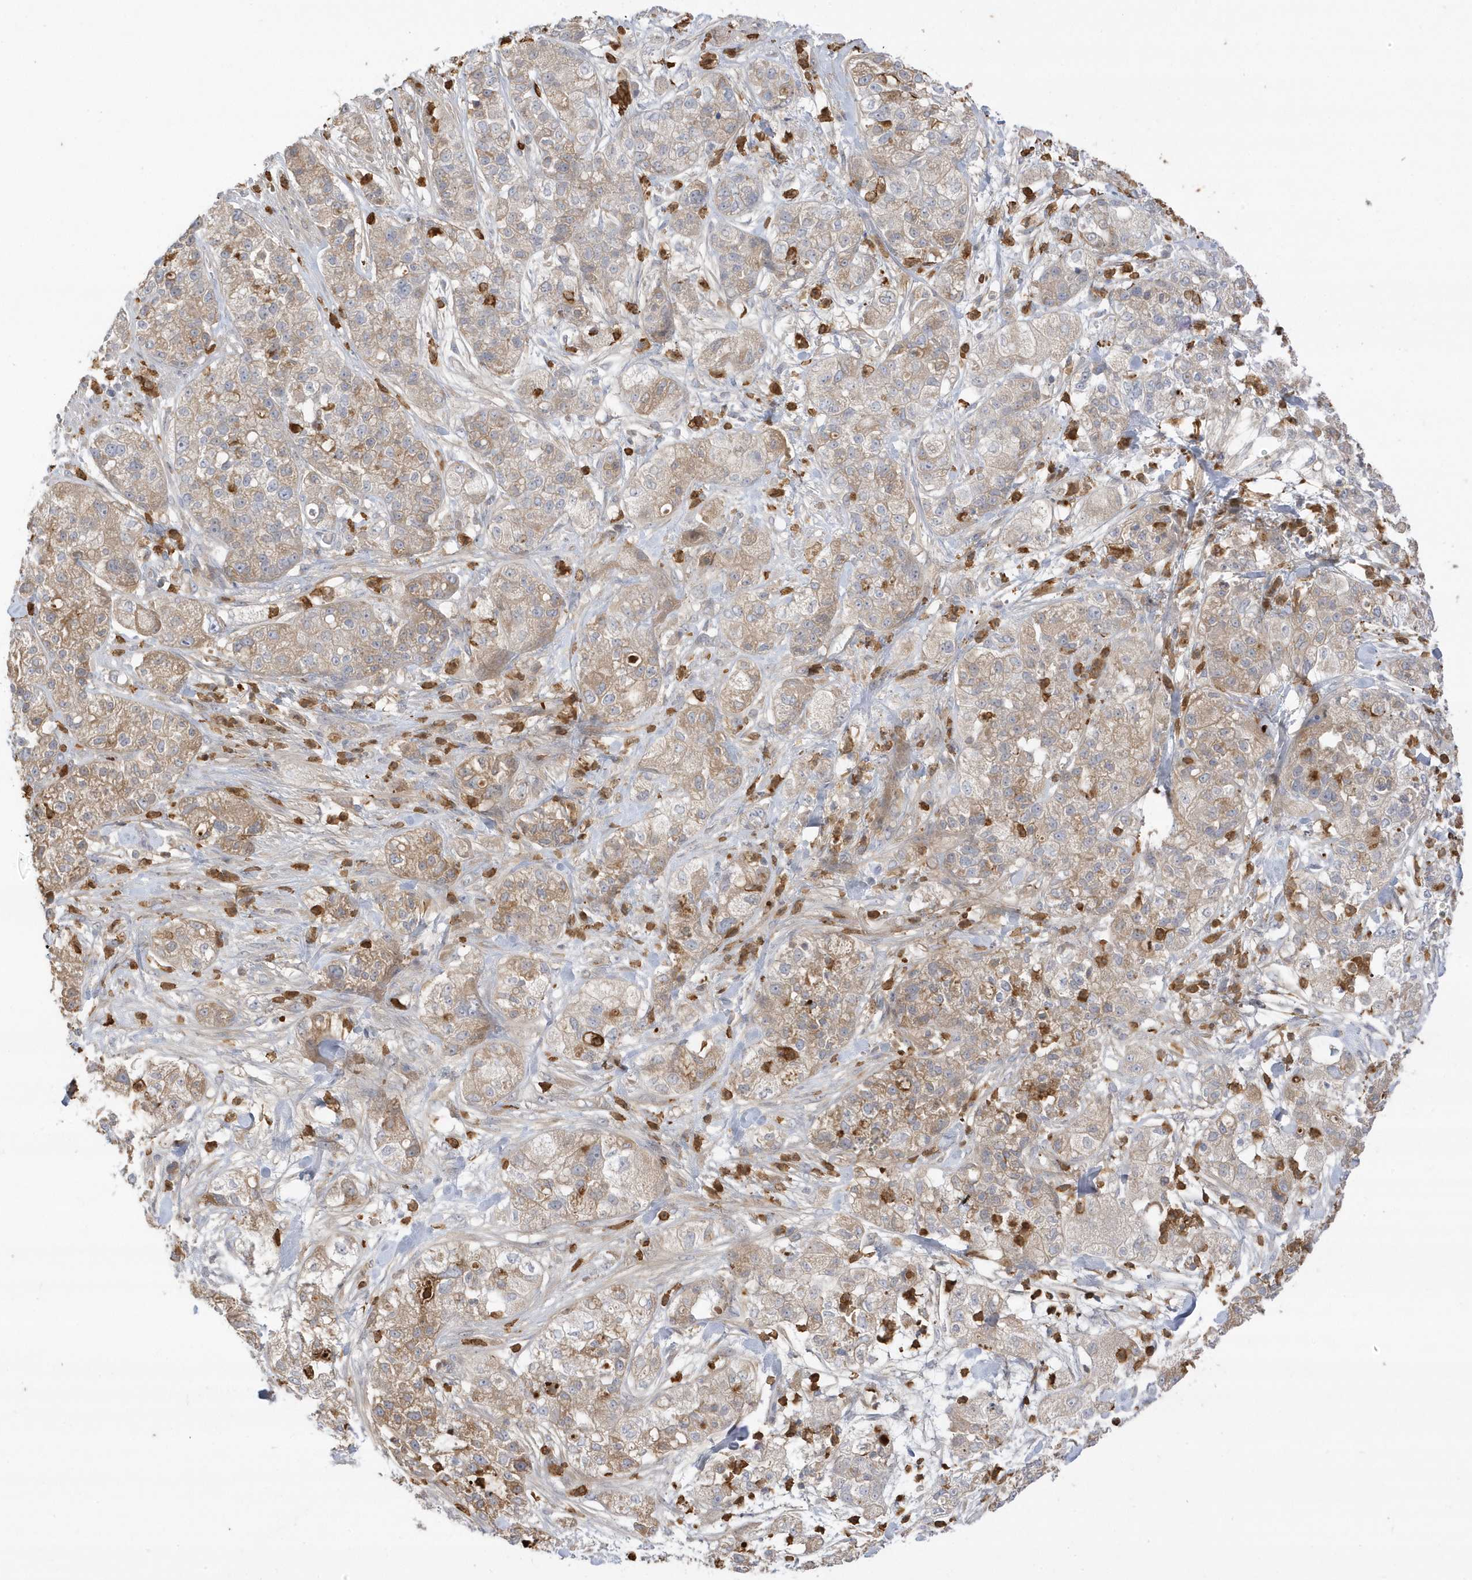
{"staining": {"intensity": "weak", "quantity": ">75%", "location": "cytoplasmic/membranous"}, "tissue": "pancreatic cancer", "cell_type": "Tumor cells", "image_type": "cancer", "snomed": [{"axis": "morphology", "description": "Adenocarcinoma, NOS"}, {"axis": "topography", "description": "Pancreas"}], "caption": "High-magnification brightfield microscopy of pancreatic cancer stained with DAB (3,3'-diaminobenzidine) (brown) and counterstained with hematoxylin (blue). tumor cells exhibit weak cytoplasmic/membranous staining is appreciated in about>75% of cells.", "gene": "DPP9", "patient": {"sex": "female", "age": 78}}